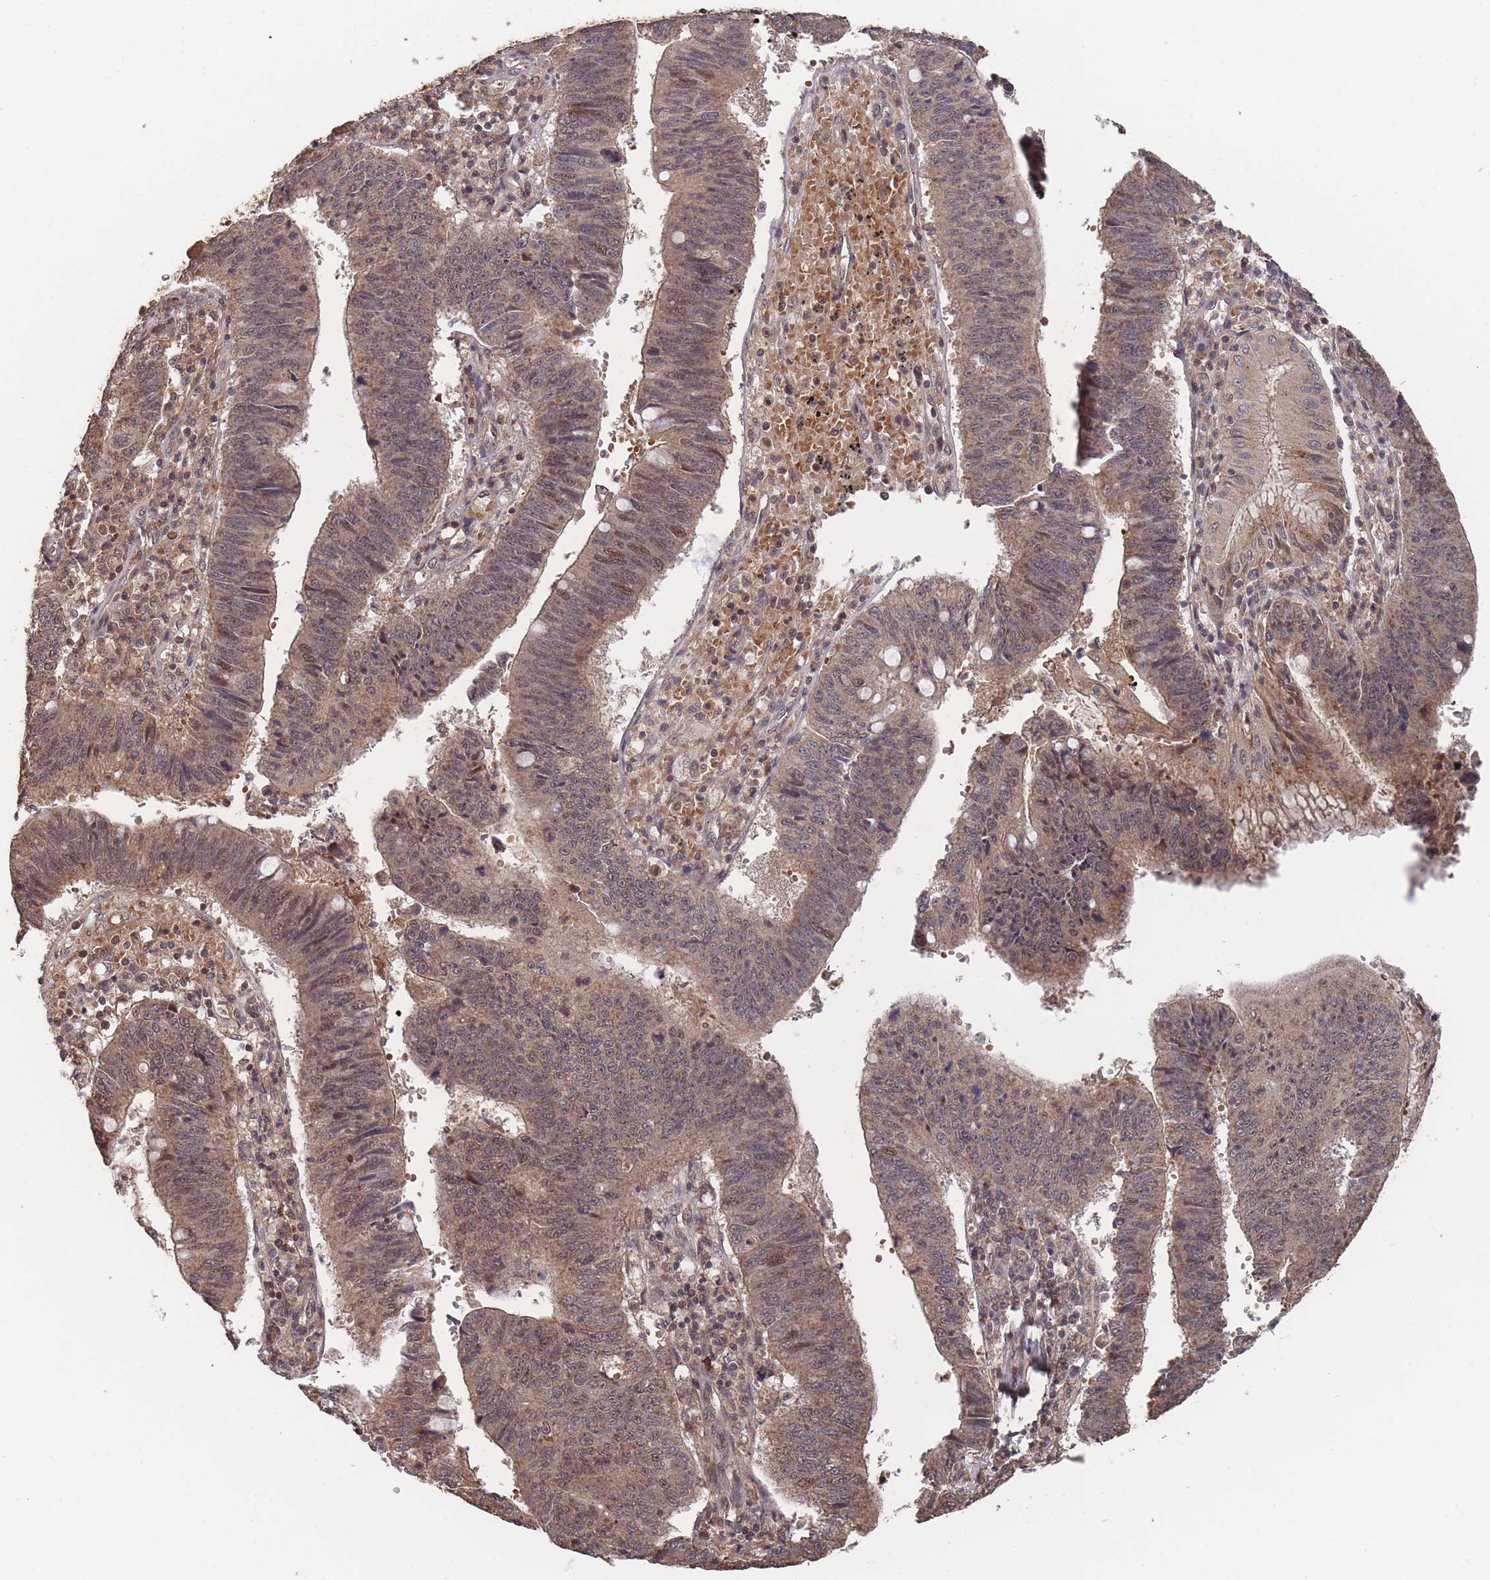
{"staining": {"intensity": "moderate", "quantity": ">75%", "location": "cytoplasmic/membranous,nuclear"}, "tissue": "stomach cancer", "cell_type": "Tumor cells", "image_type": "cancer", "snomed": [{"axis": "morphology", "description": "Adenocarcinoma, NOS"}, {"axis": "topography", "description": "Stomach"}], "caption": "IHC micrograph of neoplastic tissue: human stomach adenocarcinoma stained using IHC reveals medium levels of moderate protein expression localized specifically in the cytoplasmic/membranous and nuclear of tumor cells, appearing as a cytoplasmic/membranous and nuclear brown color.", "gene": "SF3B1", "patient": {"sex": "male", "age": 59}}